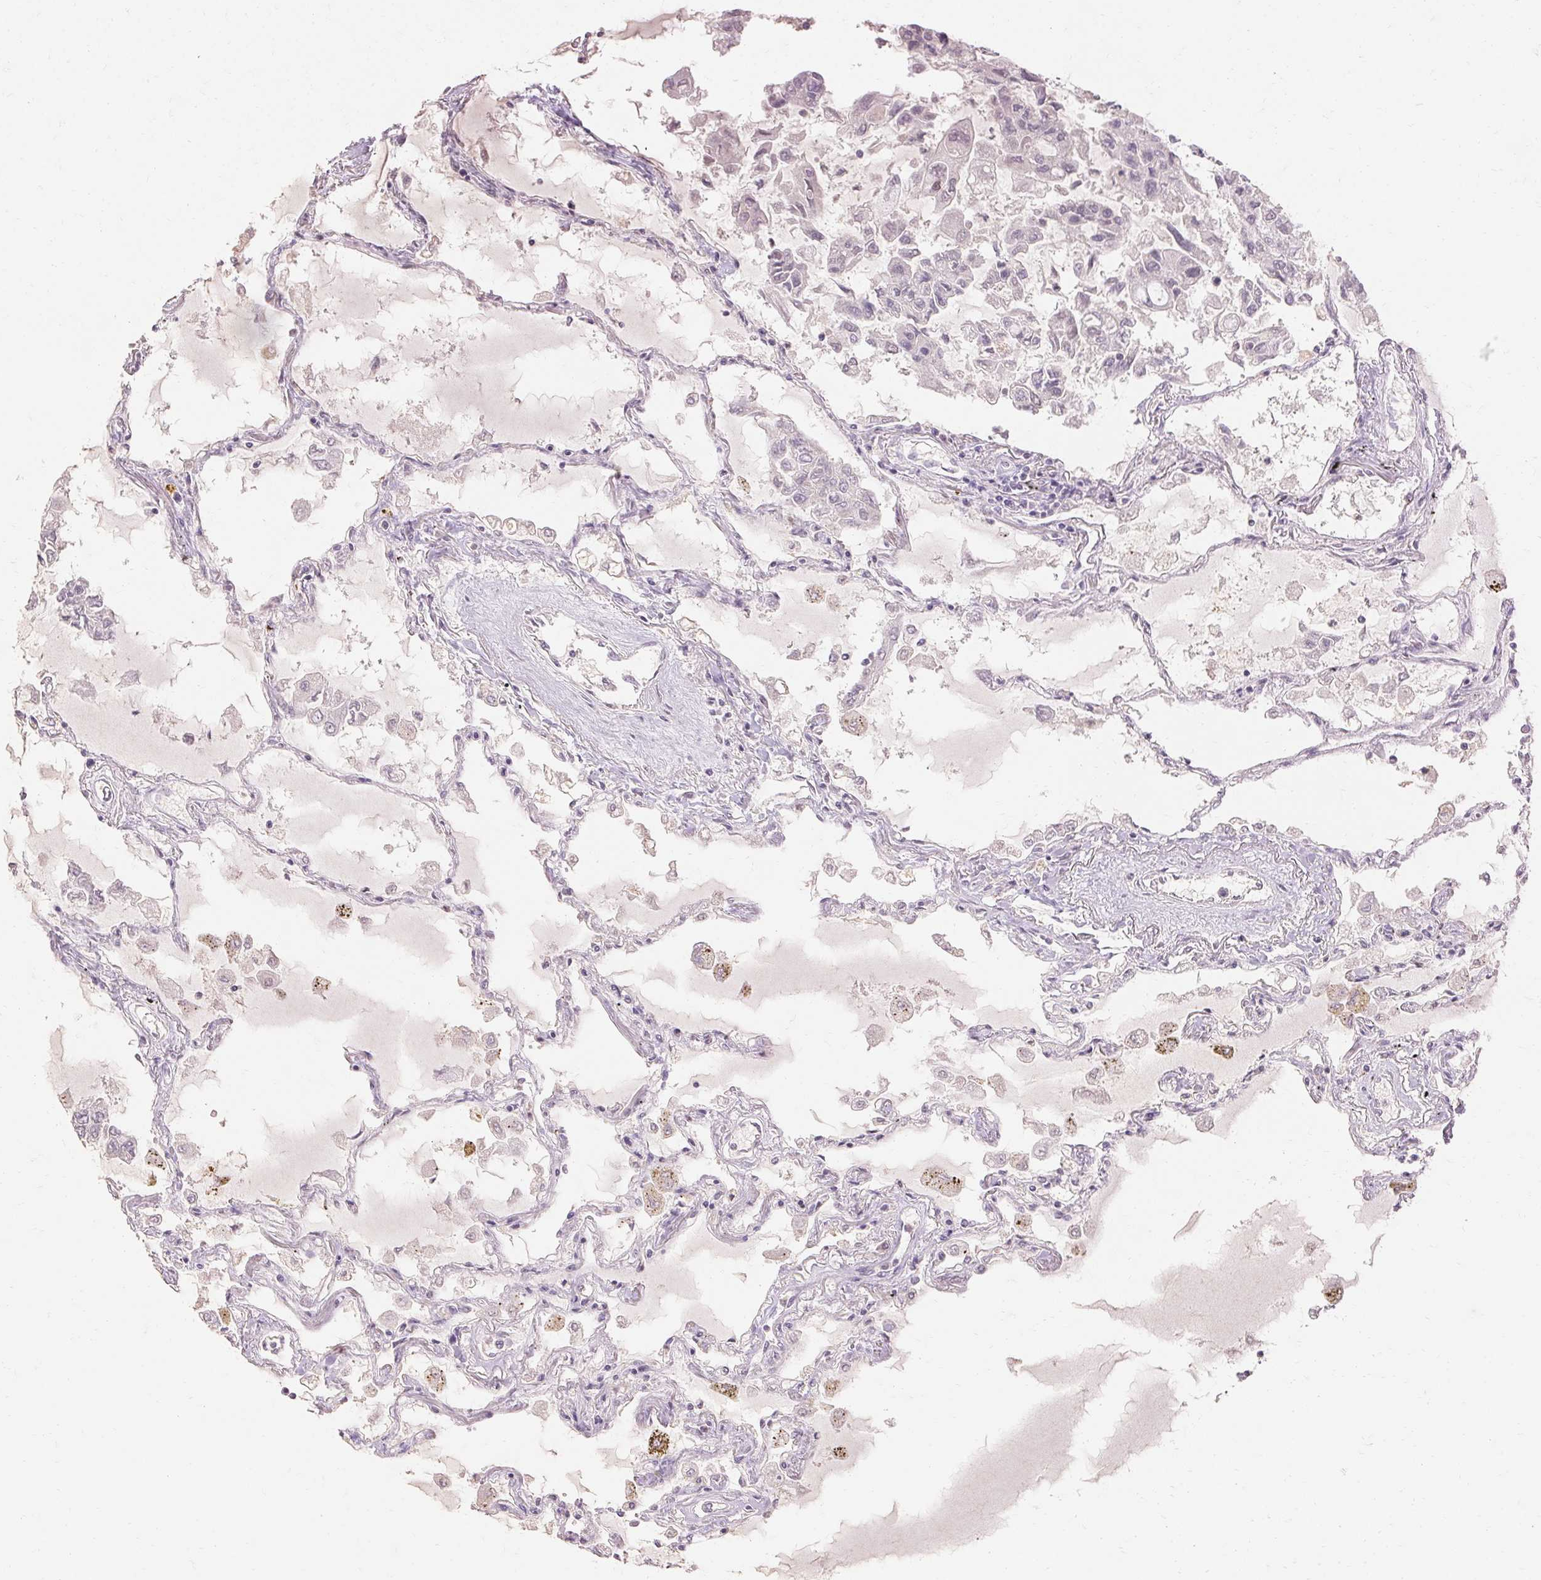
{"staining": {"intensity": "negative", "quantity": "none", "location": "none"}, "tissue": "lung", "cell_type": "Alveolar cells", "image_type": "normal", "snomed": [{"axis": "morphology", "description": "Normal tissue, NOS"}, {"axis": "morphology", "description": "Adenocarcinoma, NOS"}, {"axis": "topography", "description": "Cartilage tissue"}, {"axis": "topography", "description": "Lung"}], "caption": "There is no significant positivity in alveolar cells of lung. Nuclei are stained in blue.", "gene": "SKP2", "patient": {"sex": "female", "age": 67}}